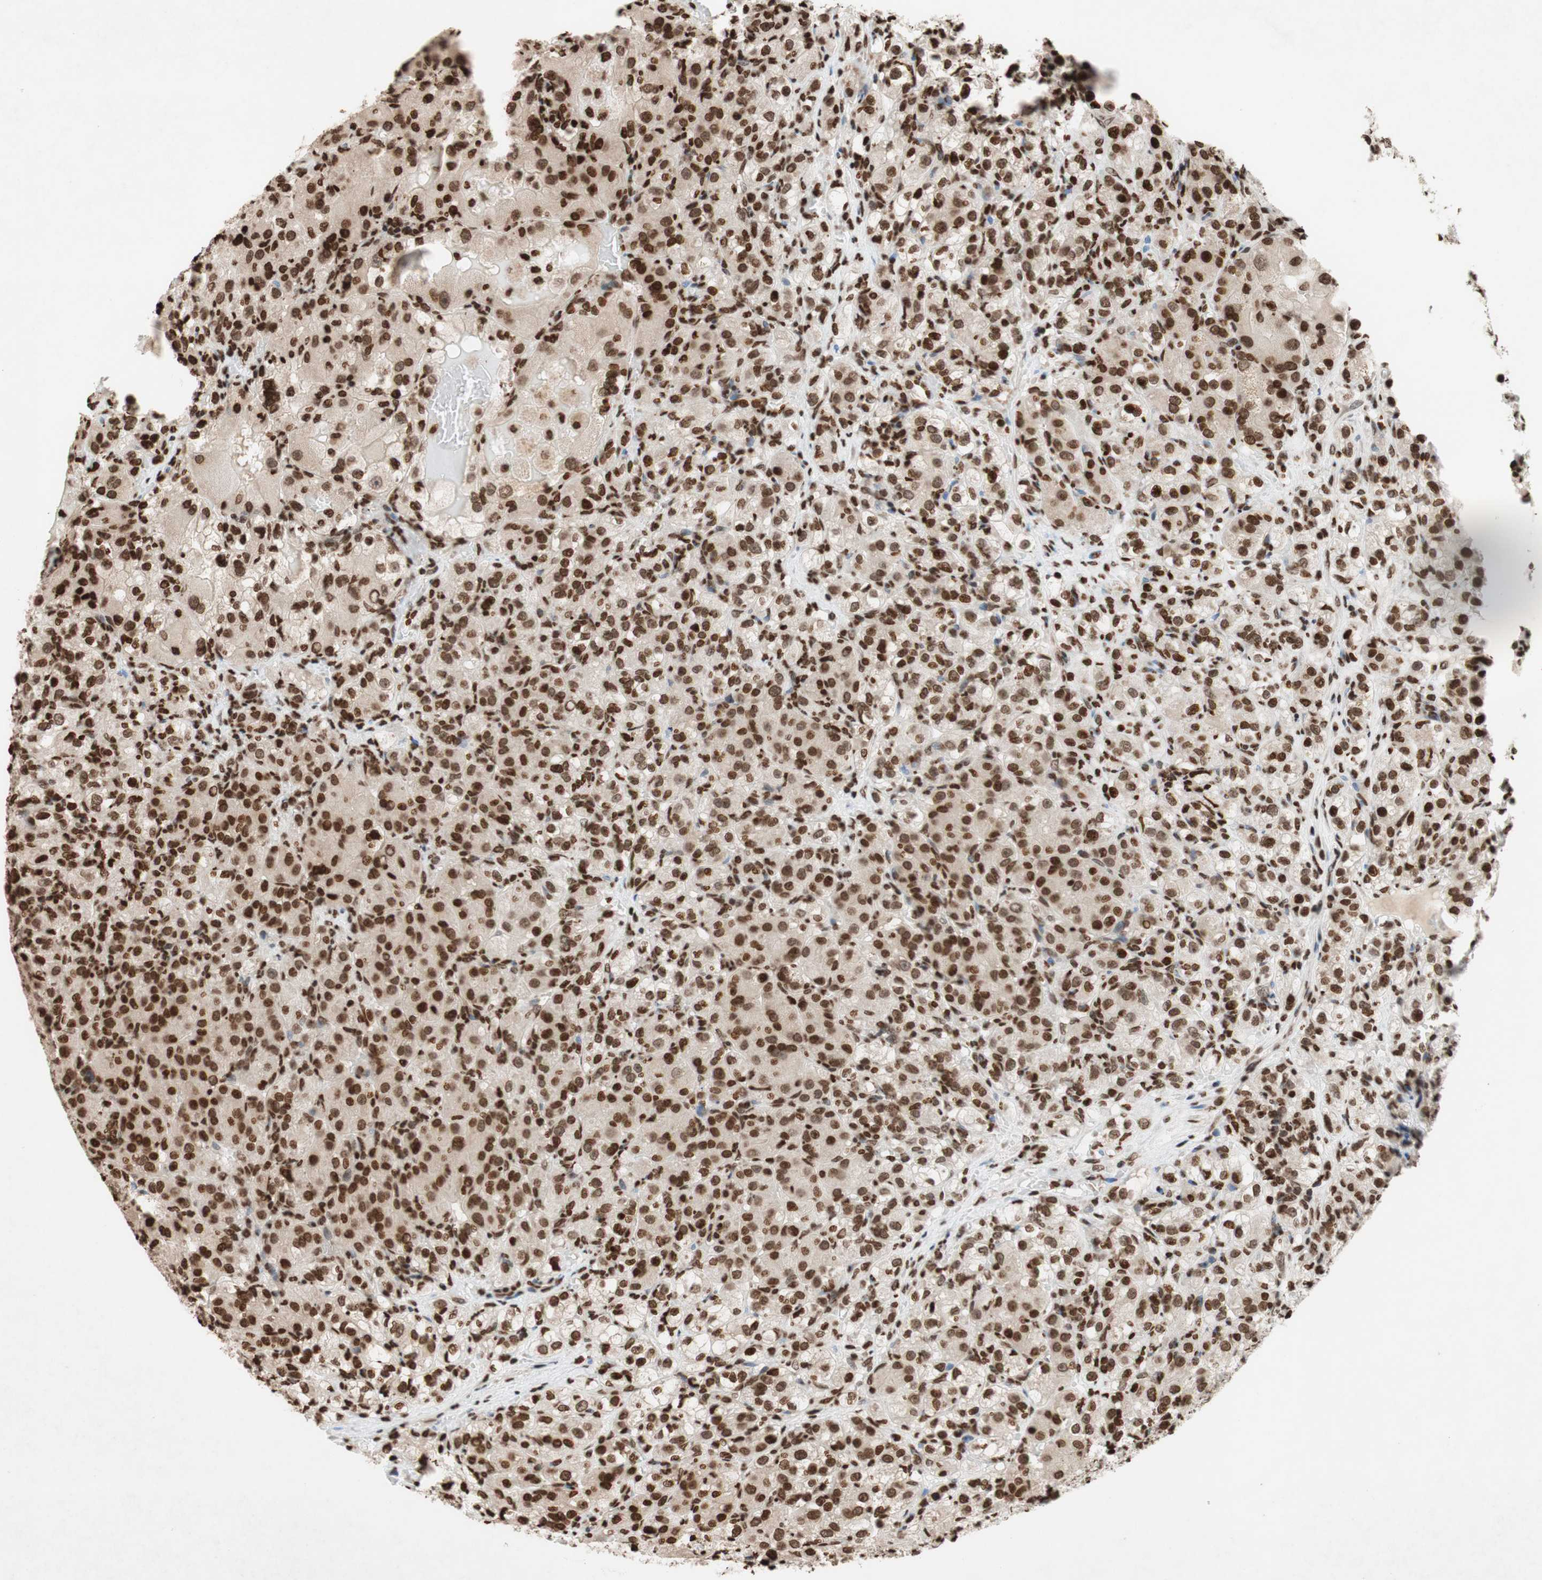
{"staining": {"intensity": "moderate", "quantity": ">75%", "location": "nuclear"}, "tissue": "renal cancer", "cell_type": "Tumor cells", "image_type": "cancer", "snomed": [{"axis": "morphology", "description": "Adenocarcinoma, NOS"}, {"axis": "topography", "description": "Kidney"}], "caption": "Renal adenocarcinoma stained with DAB IHC reveals medium levels of moderate nuclear staining in about >75% of tumor cells. (DAB IHC, brown staining for protein, blue staining for nuclei).", "gene": "NCOA3", "patient": {"sex": "male", "age": 61}}